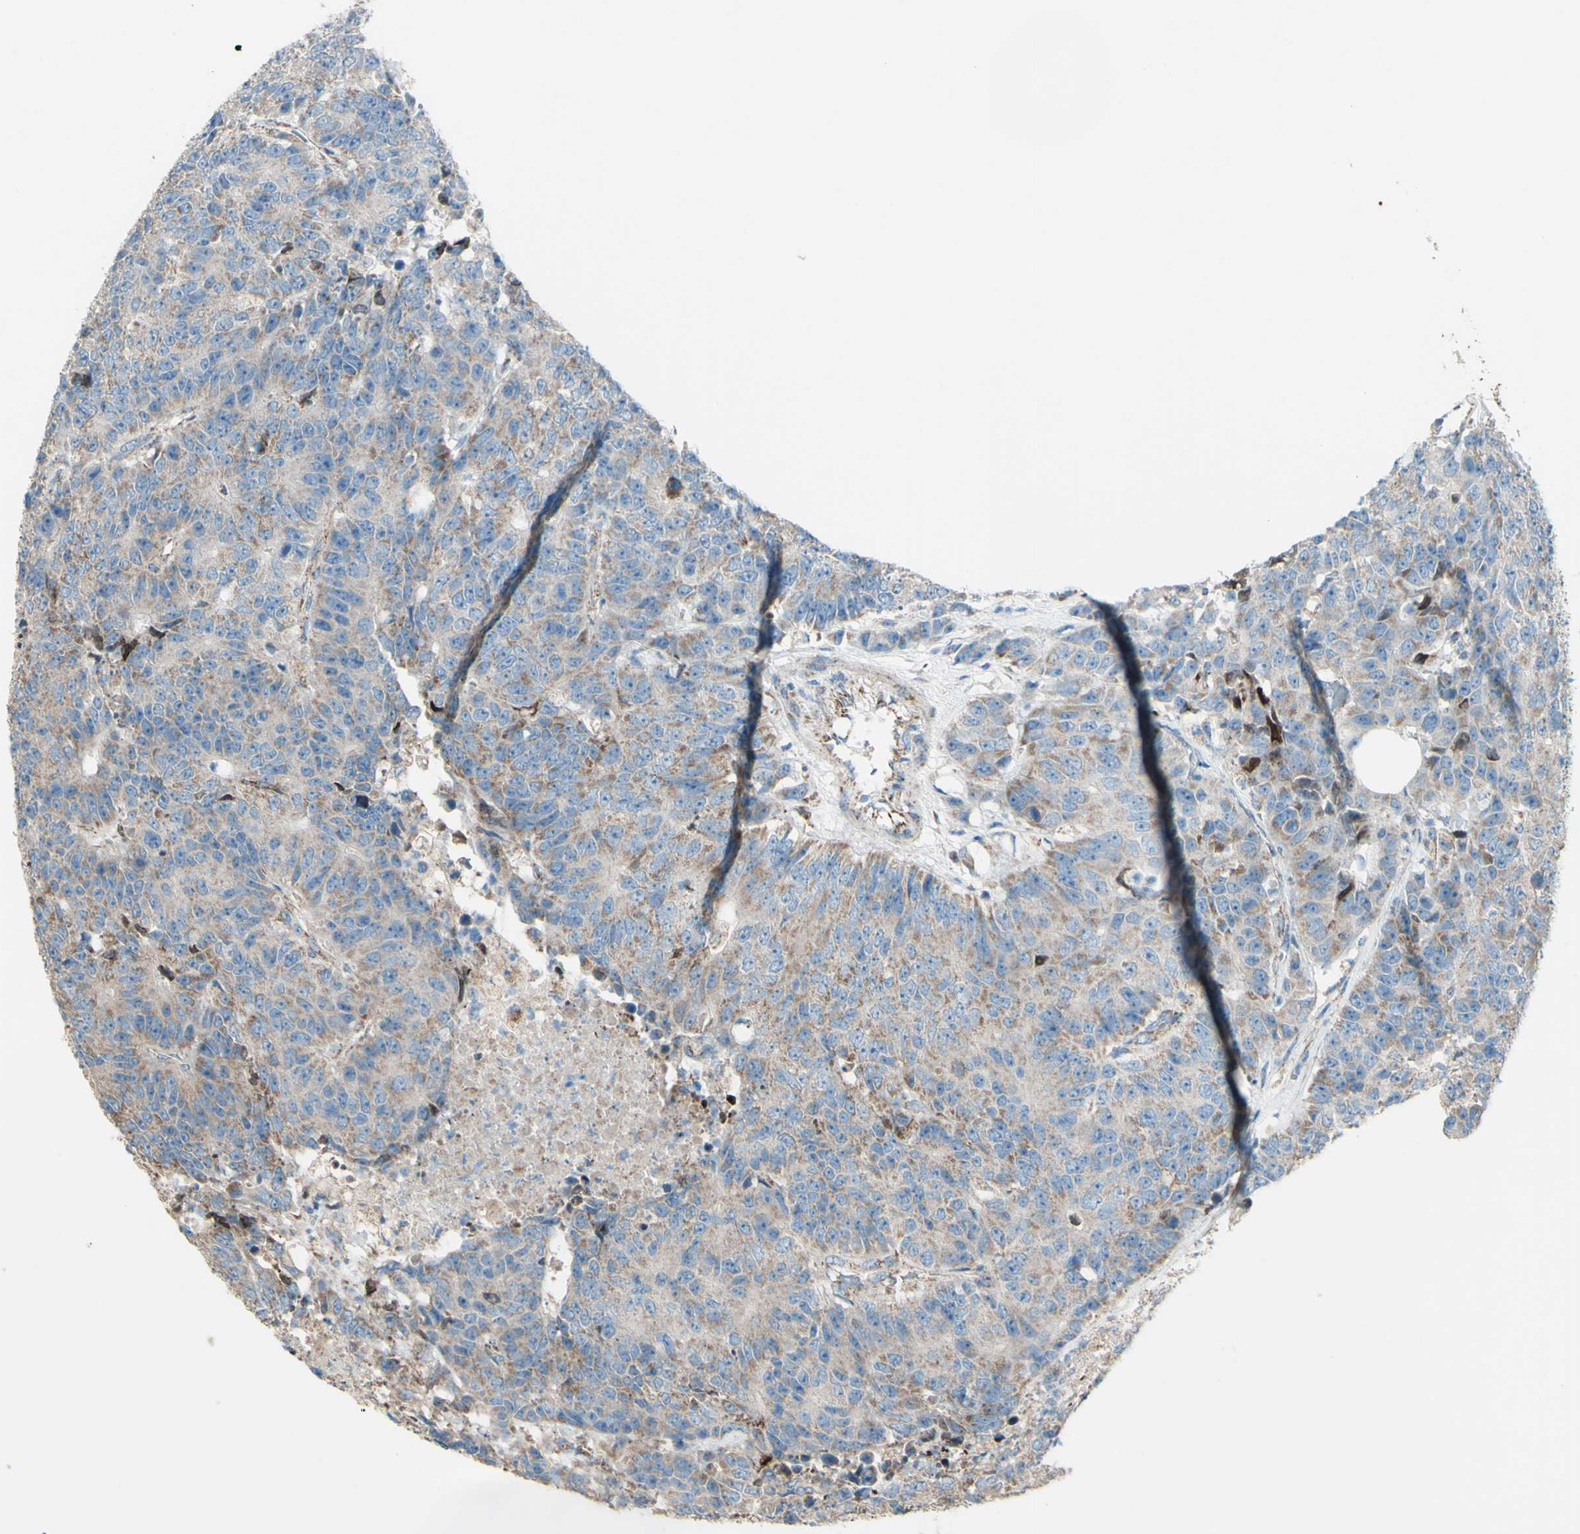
{"staining": {"intensity": "weak", "quantity": "25%-75%", "location": "cytoplasmic/membranous"}, "tissue": "colorectal cancer", "cell_type": "Tumor cells", "image_type": "cancer", "snomed": [{"axis": "morphology", "description": "Adenocarcinoma, NOS"}, {"axis": "topography", "description": "Colon"}], "caption": "This micrograph reveals colorectal cancer (adenocarcinoma) stained with immunohistochemistry to label a protein in brown. The cytoplasmic/membranous of tumor cells show weak positivity for the protein. Nuclei are counter-stained blue.", "gene": "RHOT1", "patient": {"sex": "female", "age": 86}}